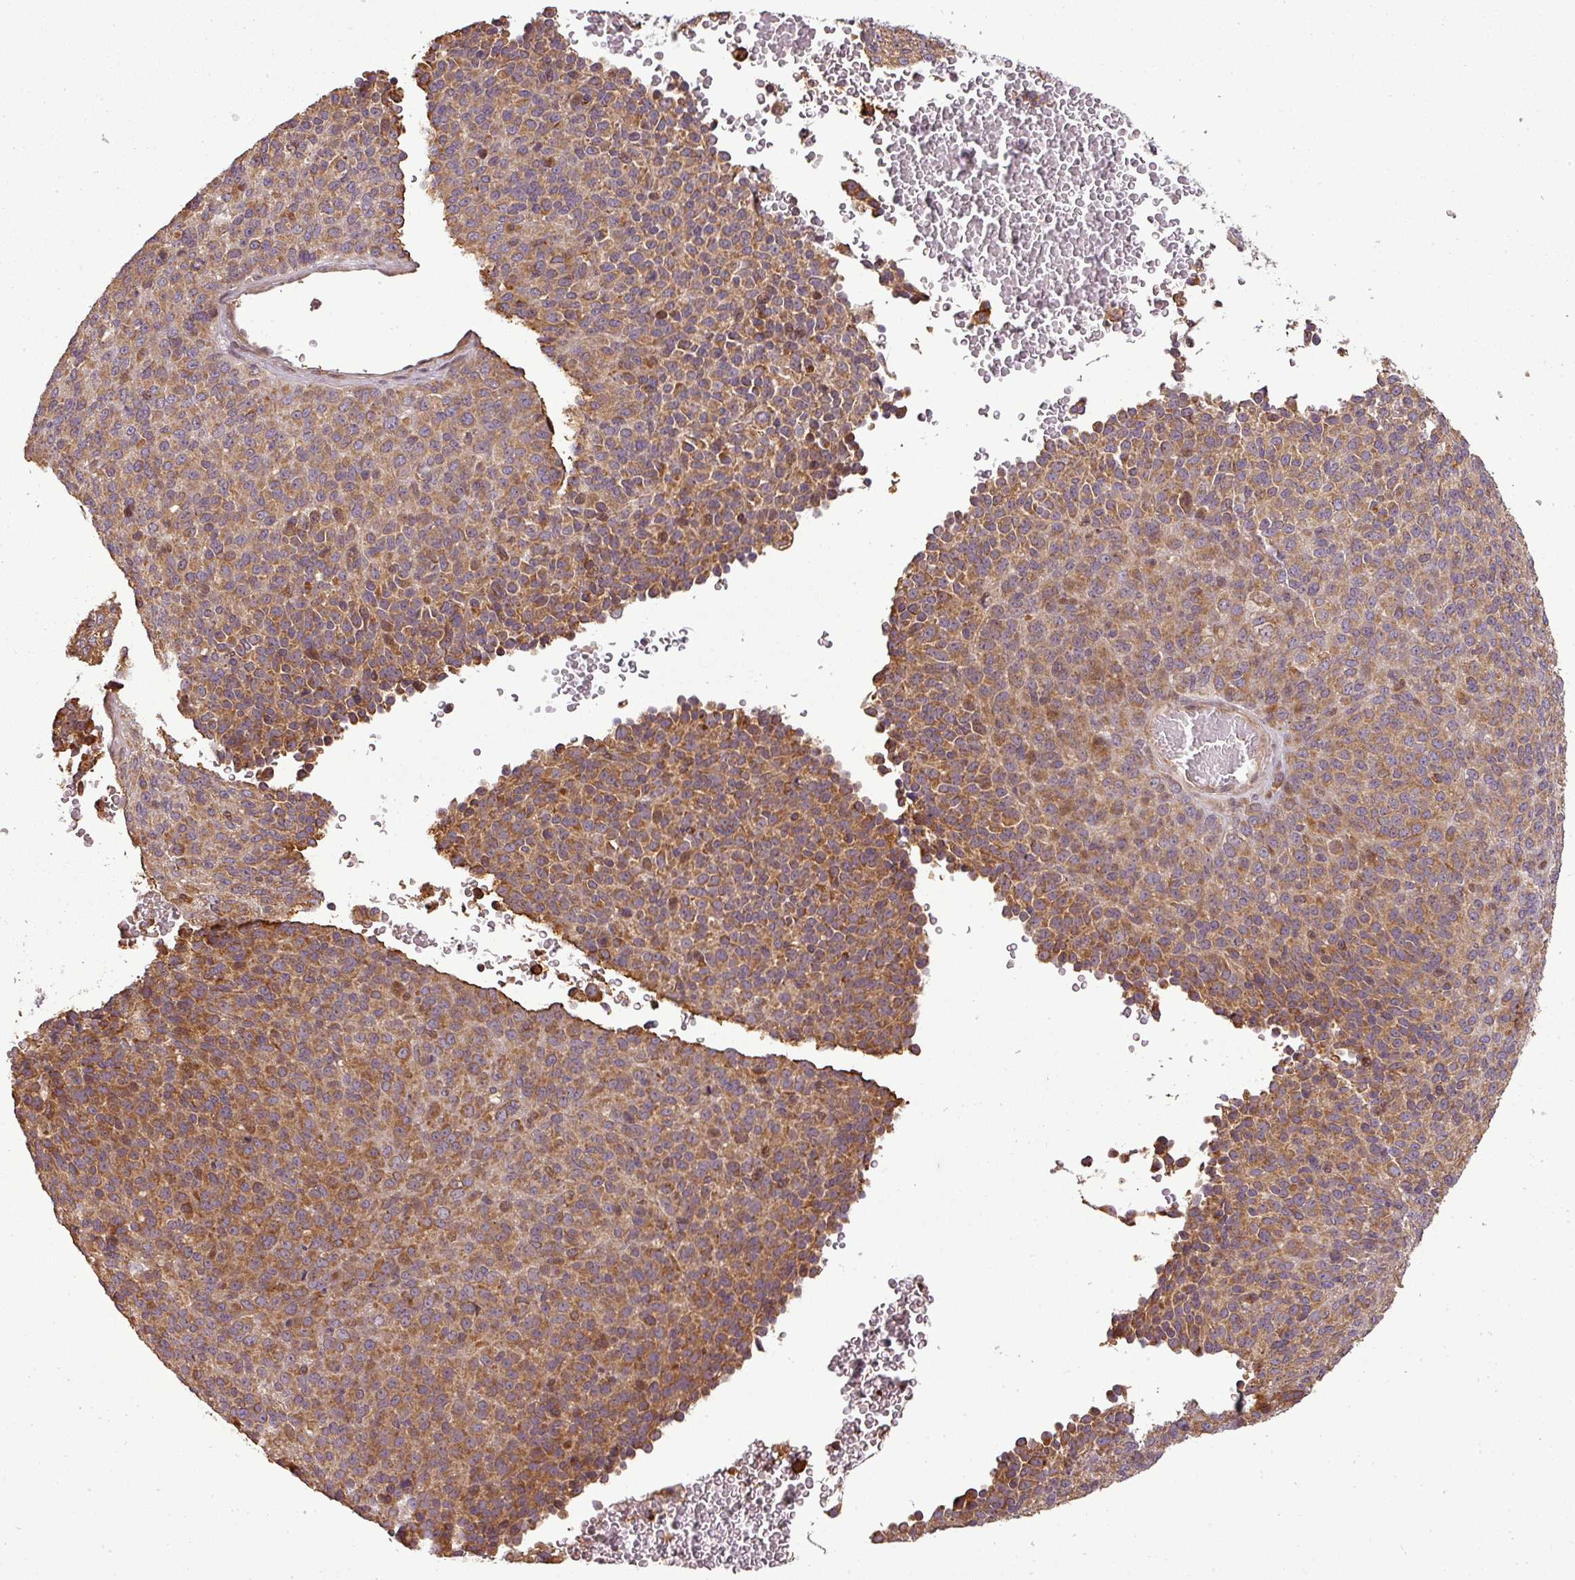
{"staining": {"intensity": "moderate", "quantity": ">75%", "location": "cytoplasmic/membranous"}, "tissue": "melanoma", "cell_type": "Tumor cells", "image_type": "cancer", "snomed": [{"axis": "morphology", "description": "Malignant melanoma, Metastatic site"}, {"axis": "topography", "description": "Brain"}], "caption": "Melanoma was stained to show a protein in brown. There is medium levels of moderate cytoplasmic/membranous positivity in approximately >75% of tumor cells.", "gene": "FAIM", "patient": {"sex": "female", "age": 56}}